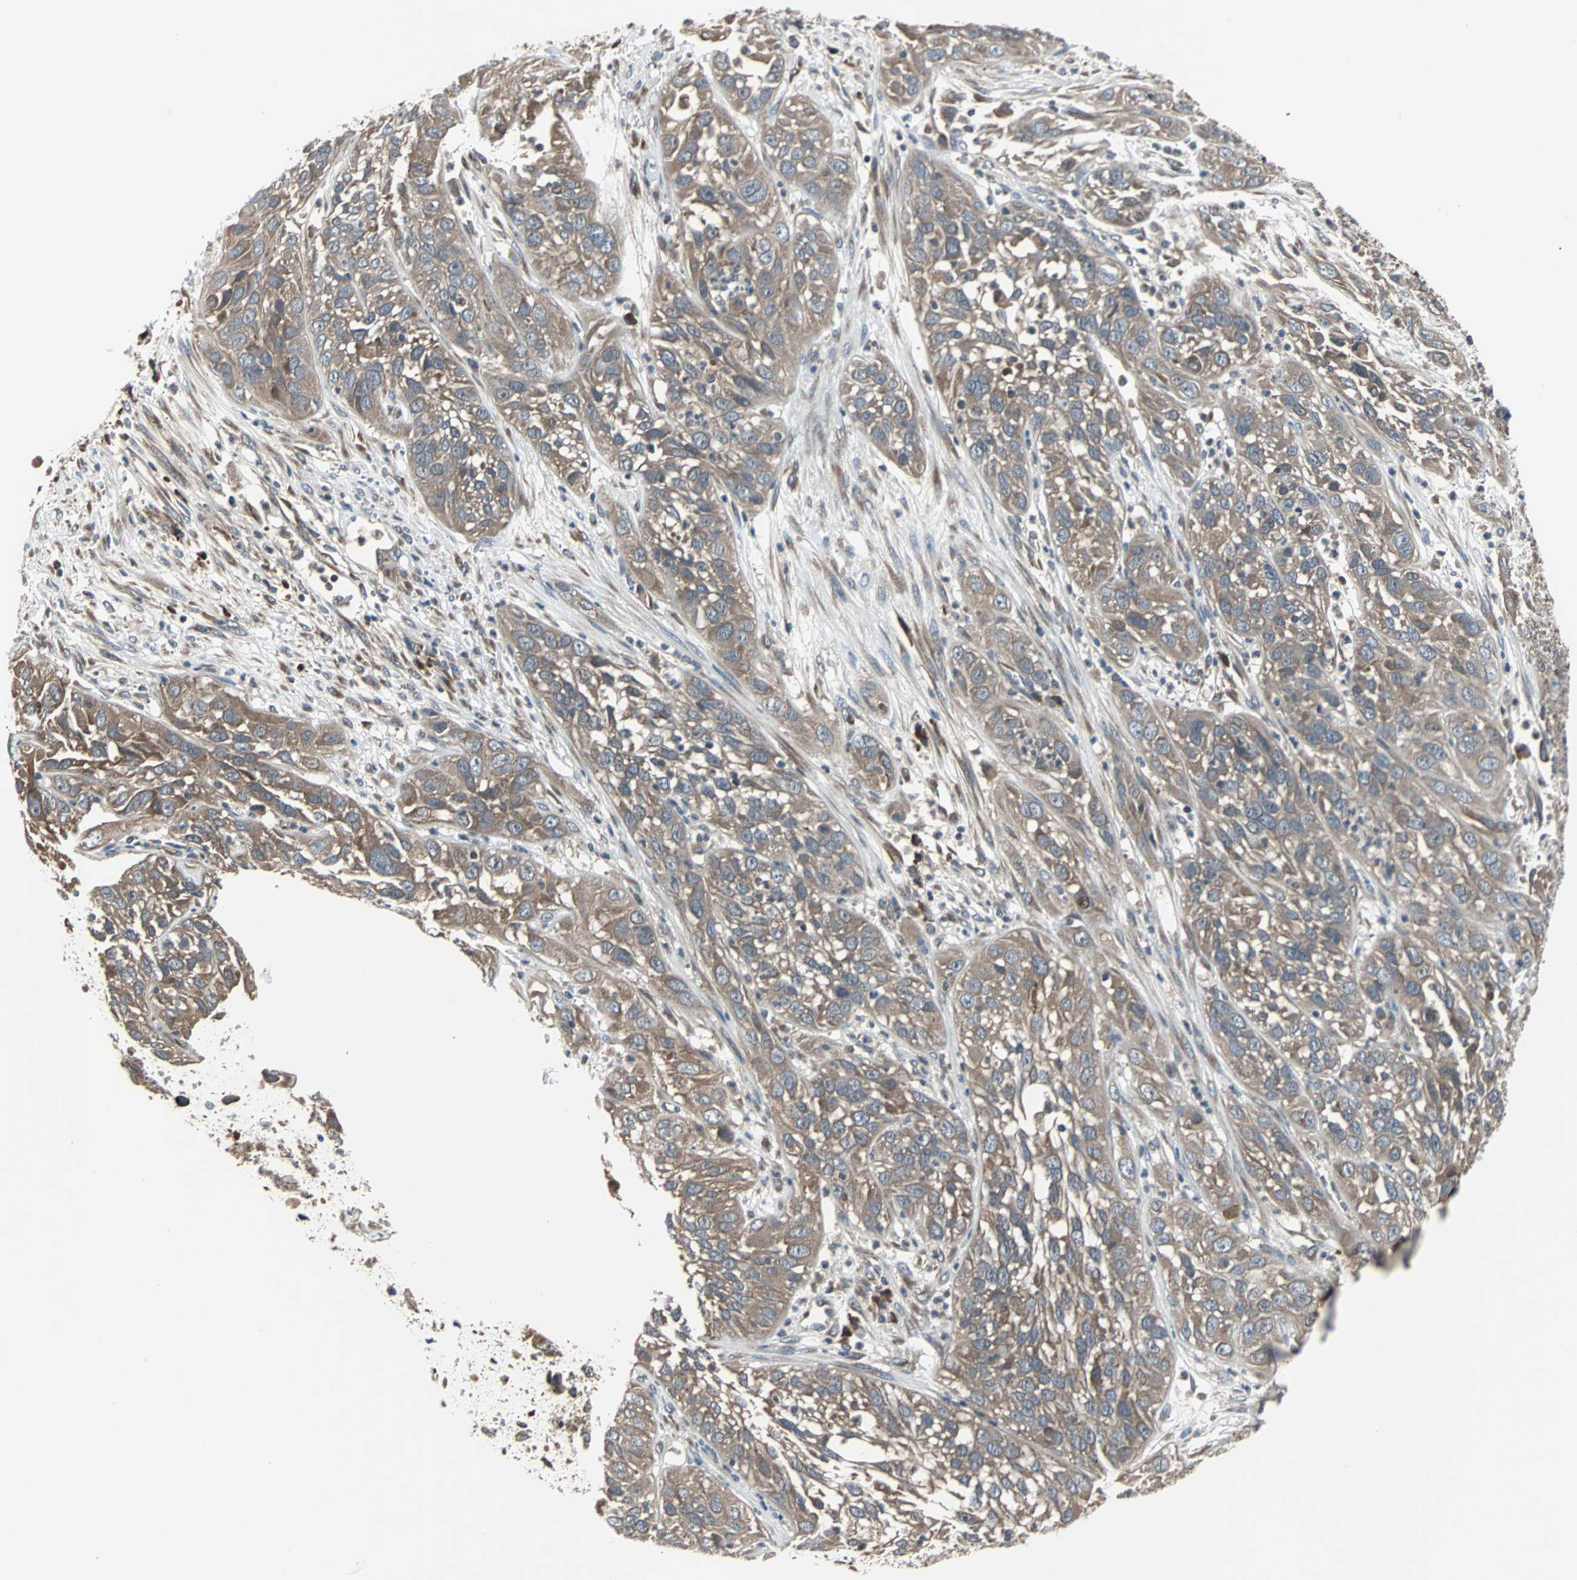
{"staining": {"intensity": "moderate", "quantity": ">75%", "location": "cytoplasmic/membranous"}, "tissue": "cervical cancer", "cell_type": "Tumor cells", "image_type": "cancer", "snomed": [{"axis": "morphology", "description": "Squamous cell carcinoma, NOS"}, {"axis": "topography", "description": "Cervix"}], "caption": "This is a photomicrograph of immunohistochemistry staining of squamous cell carcinoma (cervical), which shows moderate expression in the cytoplasmic/membranous of tumor cells.", "gene": "ARF1", "patient": {"sex": "female", "age": 32}}